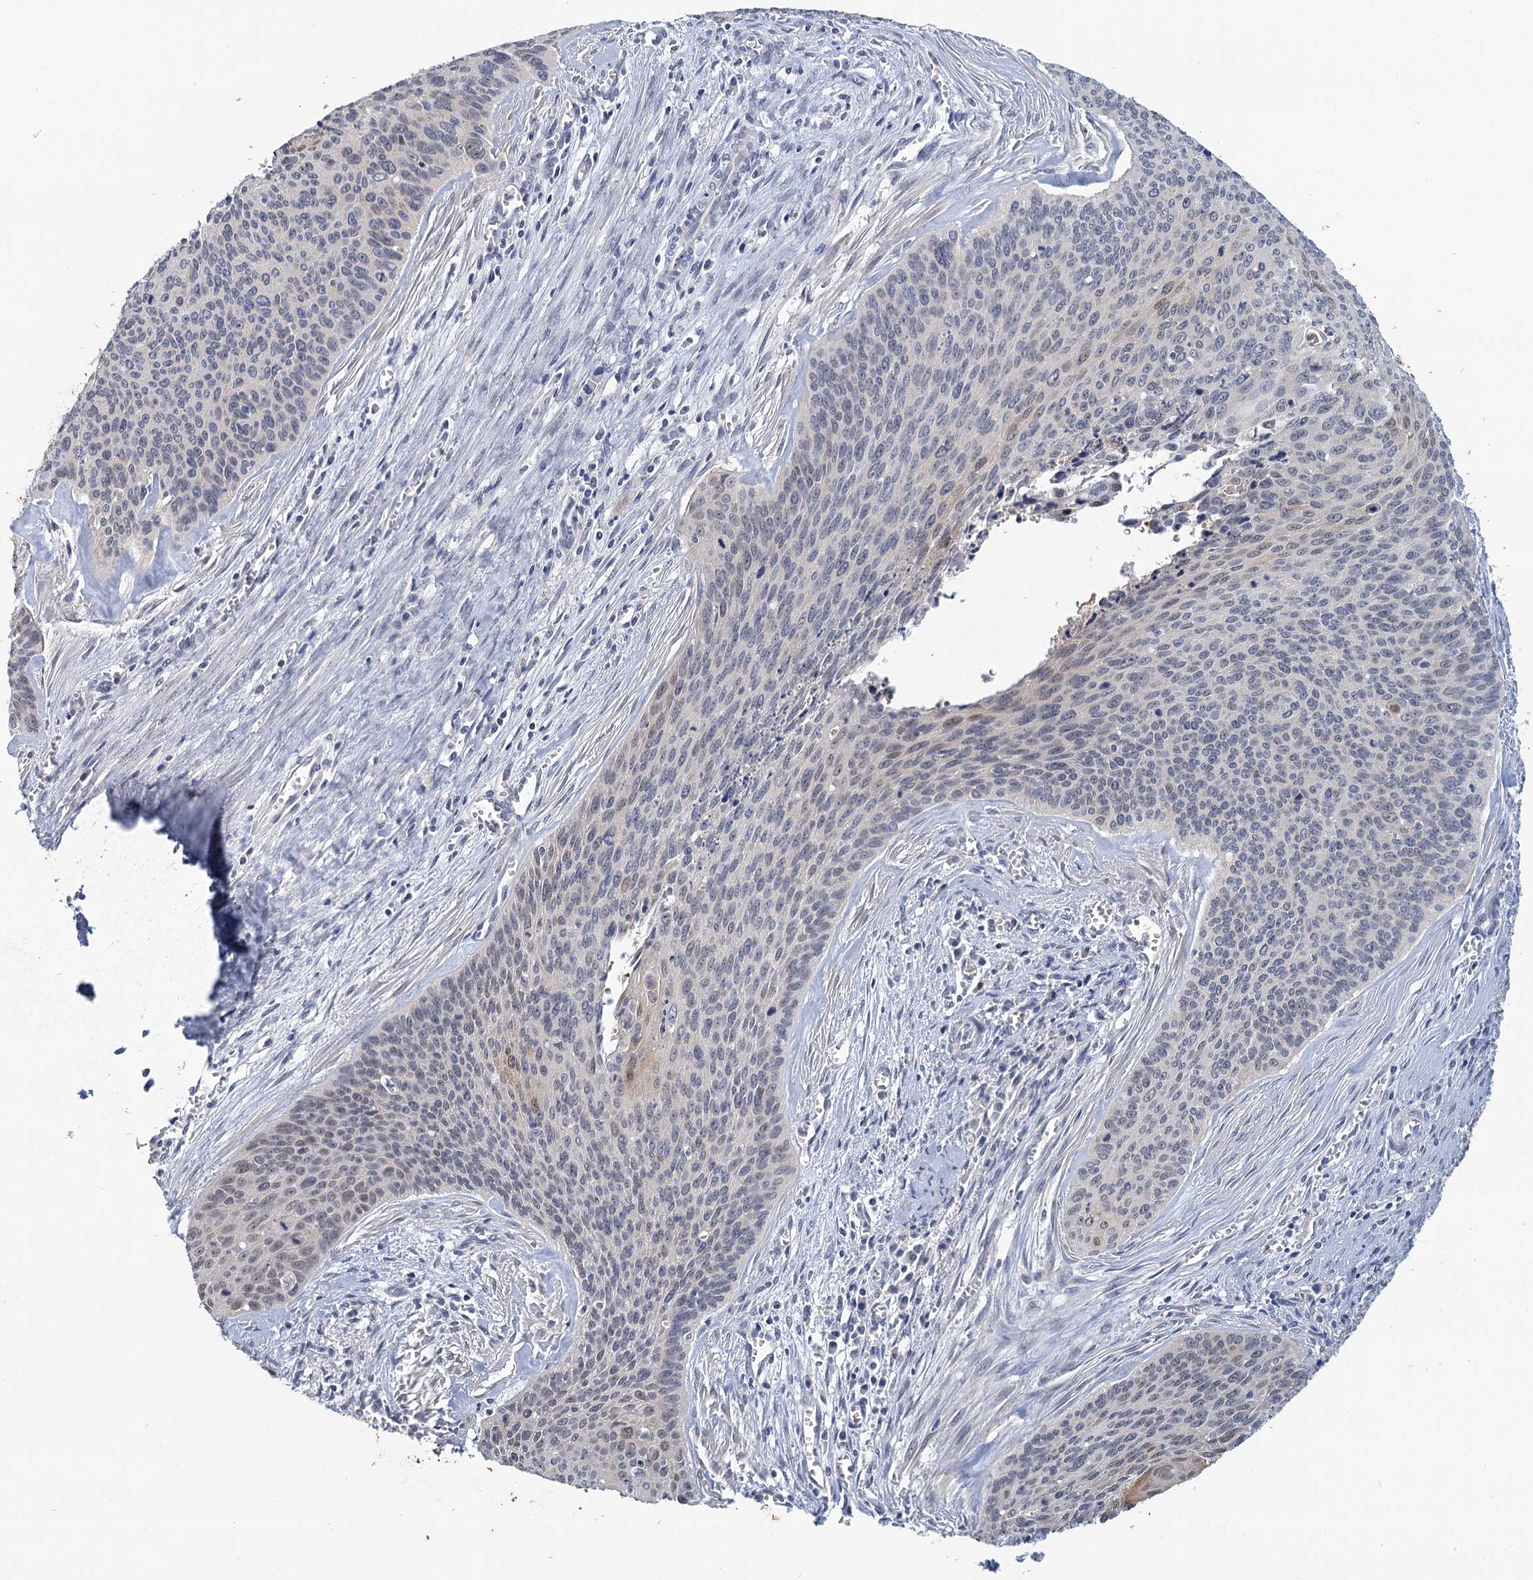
{"staining": {"intensity": "weak", "quantity": "<25%", "location": "nuclear"}, "tissue": "cervical cancer", "cell_type": "Tumor cells", "image_type": "cancer", "snomed": [{"axis": "morphology", "description": "Squamous cell carcinoma, NOS"}, {"axis": "topography", "description": "Cervix"}], "caption": "An immunohistochemistry micrograph of cervical cancer is shown. There is no staining in tumor cells of cervical cancer.", "gene": "MYO7B", "patient": {"sex": "female", "age": 55}}